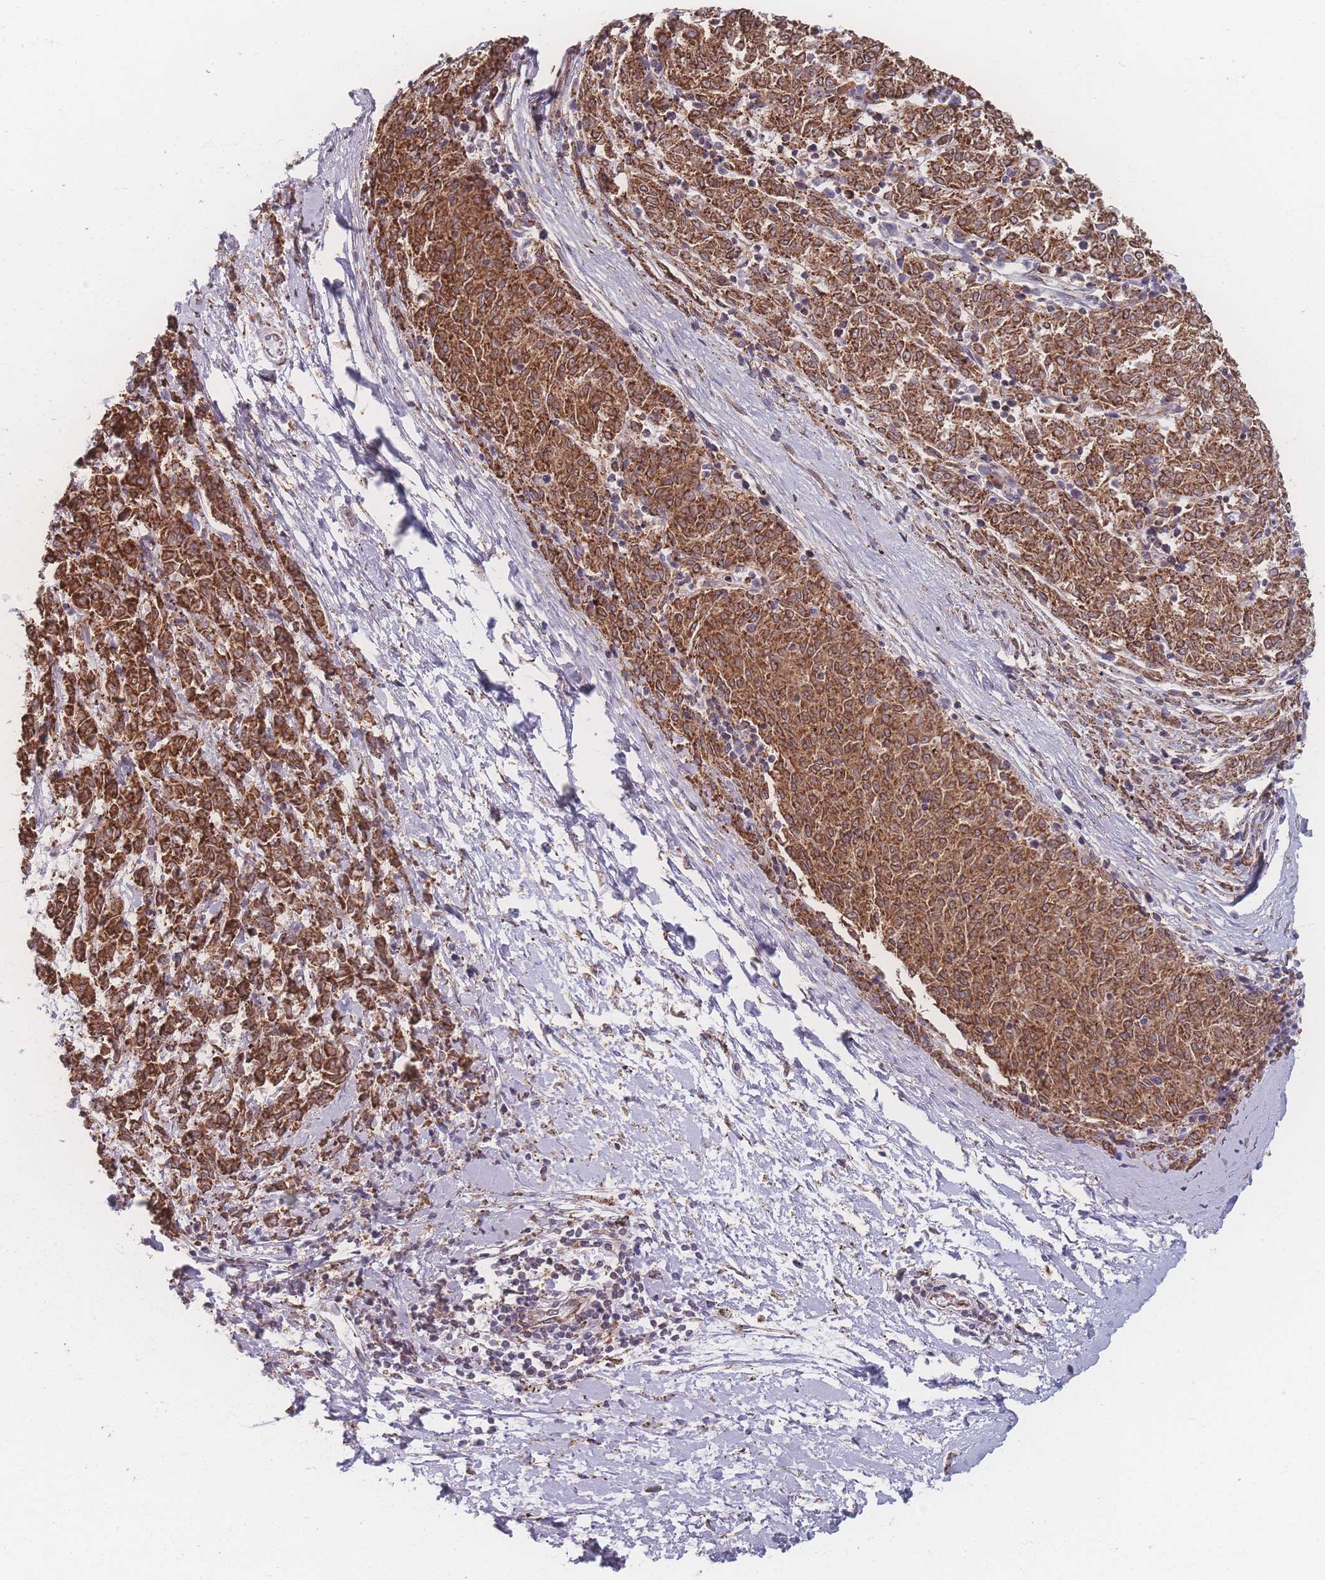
{"staining": {"intensity": "strong", "quantity": ">75%", "location": "cytoplasmic/membranous"}, "tissue": "melanoma", "cell_type": "Tumor cells", "image_type": "cancer", "snomed": [{"axis": "morphology", "description": "Malignant melanoma, NOS"}, {"axis": "topography", "description": "Skin"}], "caption": "Melanoma tissue demonstrates strong cytoplasmic/membranous staining in about >75% of tumor cells", "gene": "ZC3H13", "patient": {"sex": "female", "age": 72}}